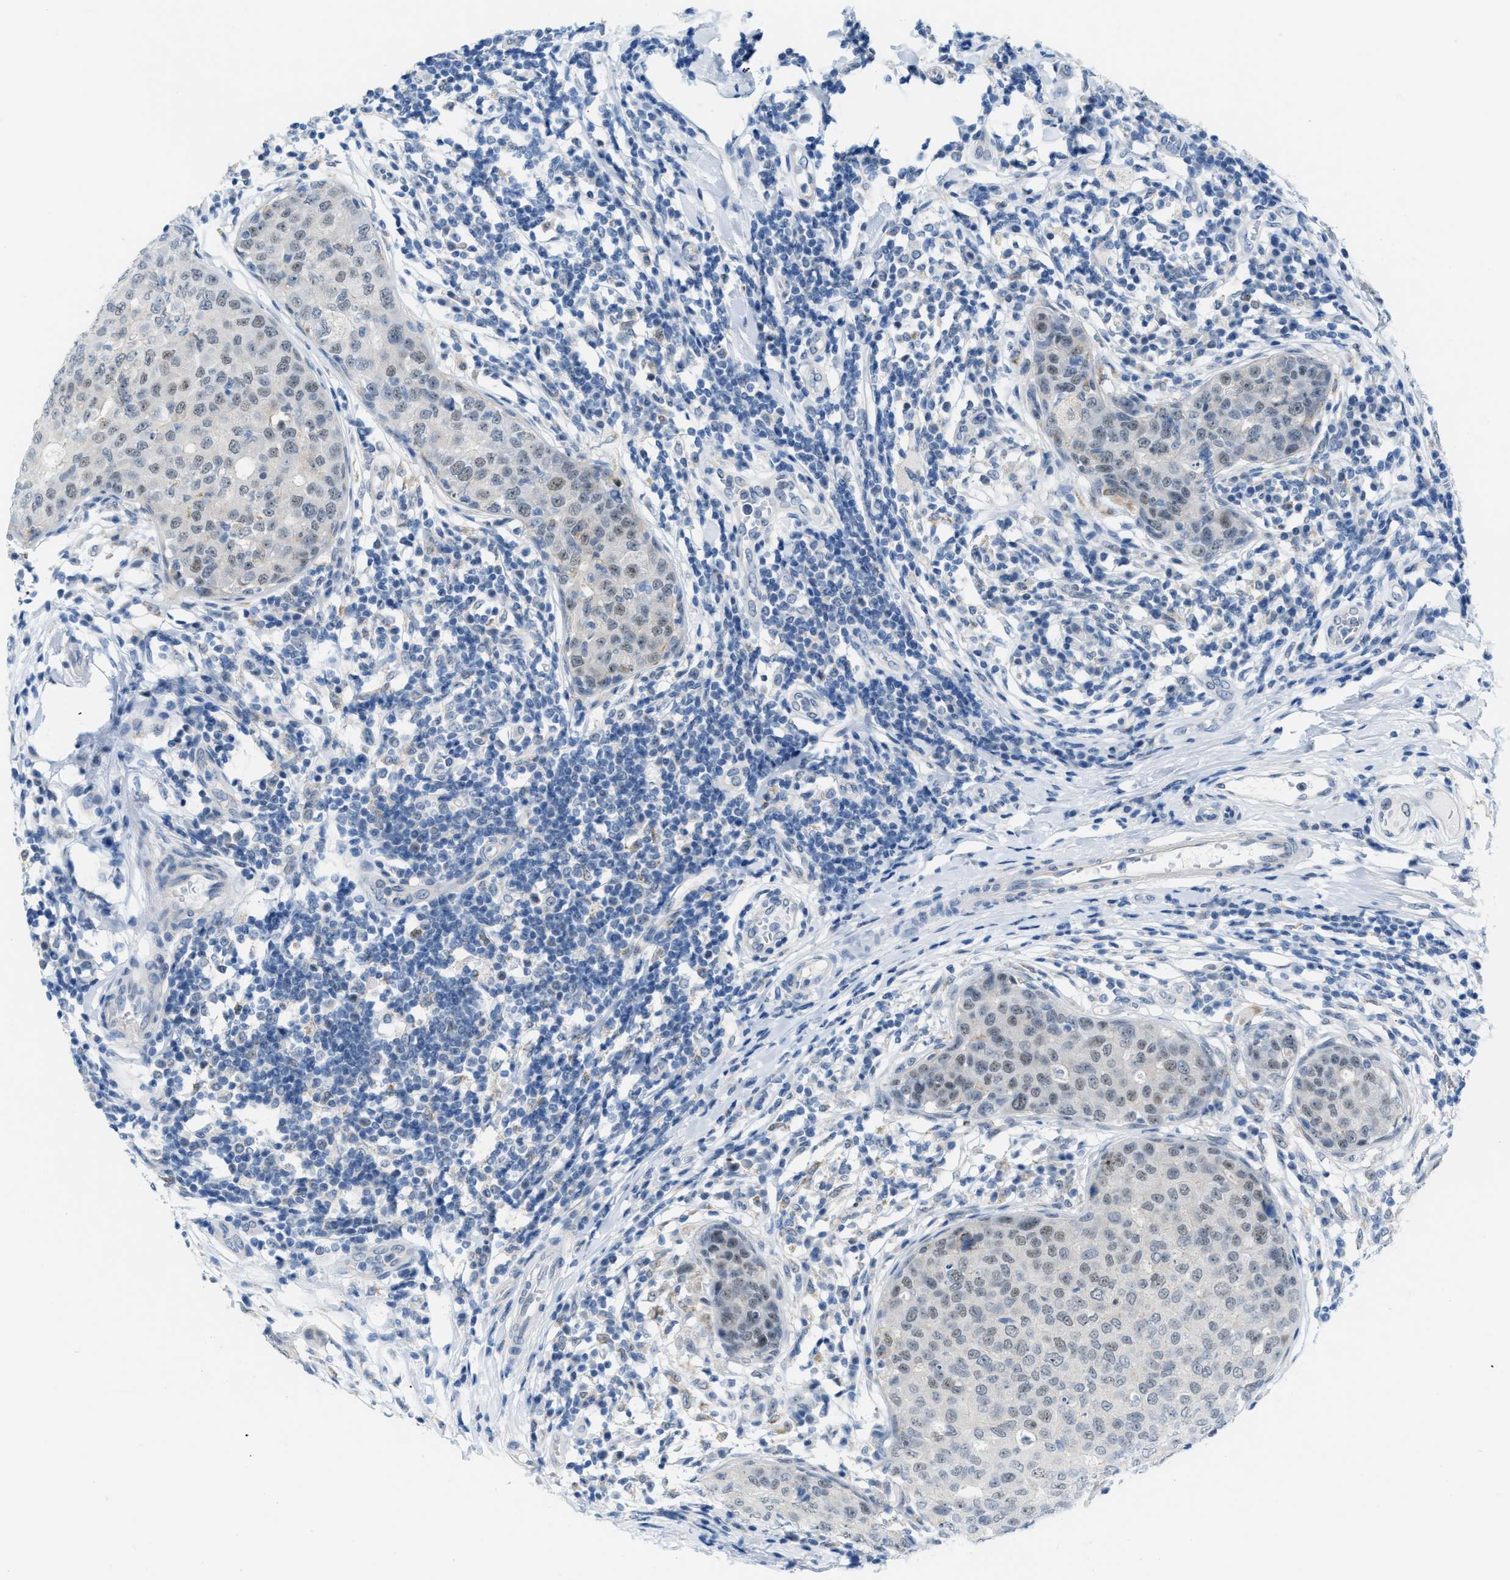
{"staining": {"intensity": "weak", "quantity": "<25%", "location": "nuclear"}, "tissue": "breast cancer", "cell_type": "Tumor cells", "image_type": "cancer", "snomed": [{"axis": "morphology", "description": "Duct carcinoma"}, {"axis": "topography", "description": "Breast"}], "caption": "Tumor cells are negative for brown protein staining in breast cancer (infiltrating ductal carcinoma).", "gene": "PHRF1", "patient": {"sex": "female", "age": 27}}